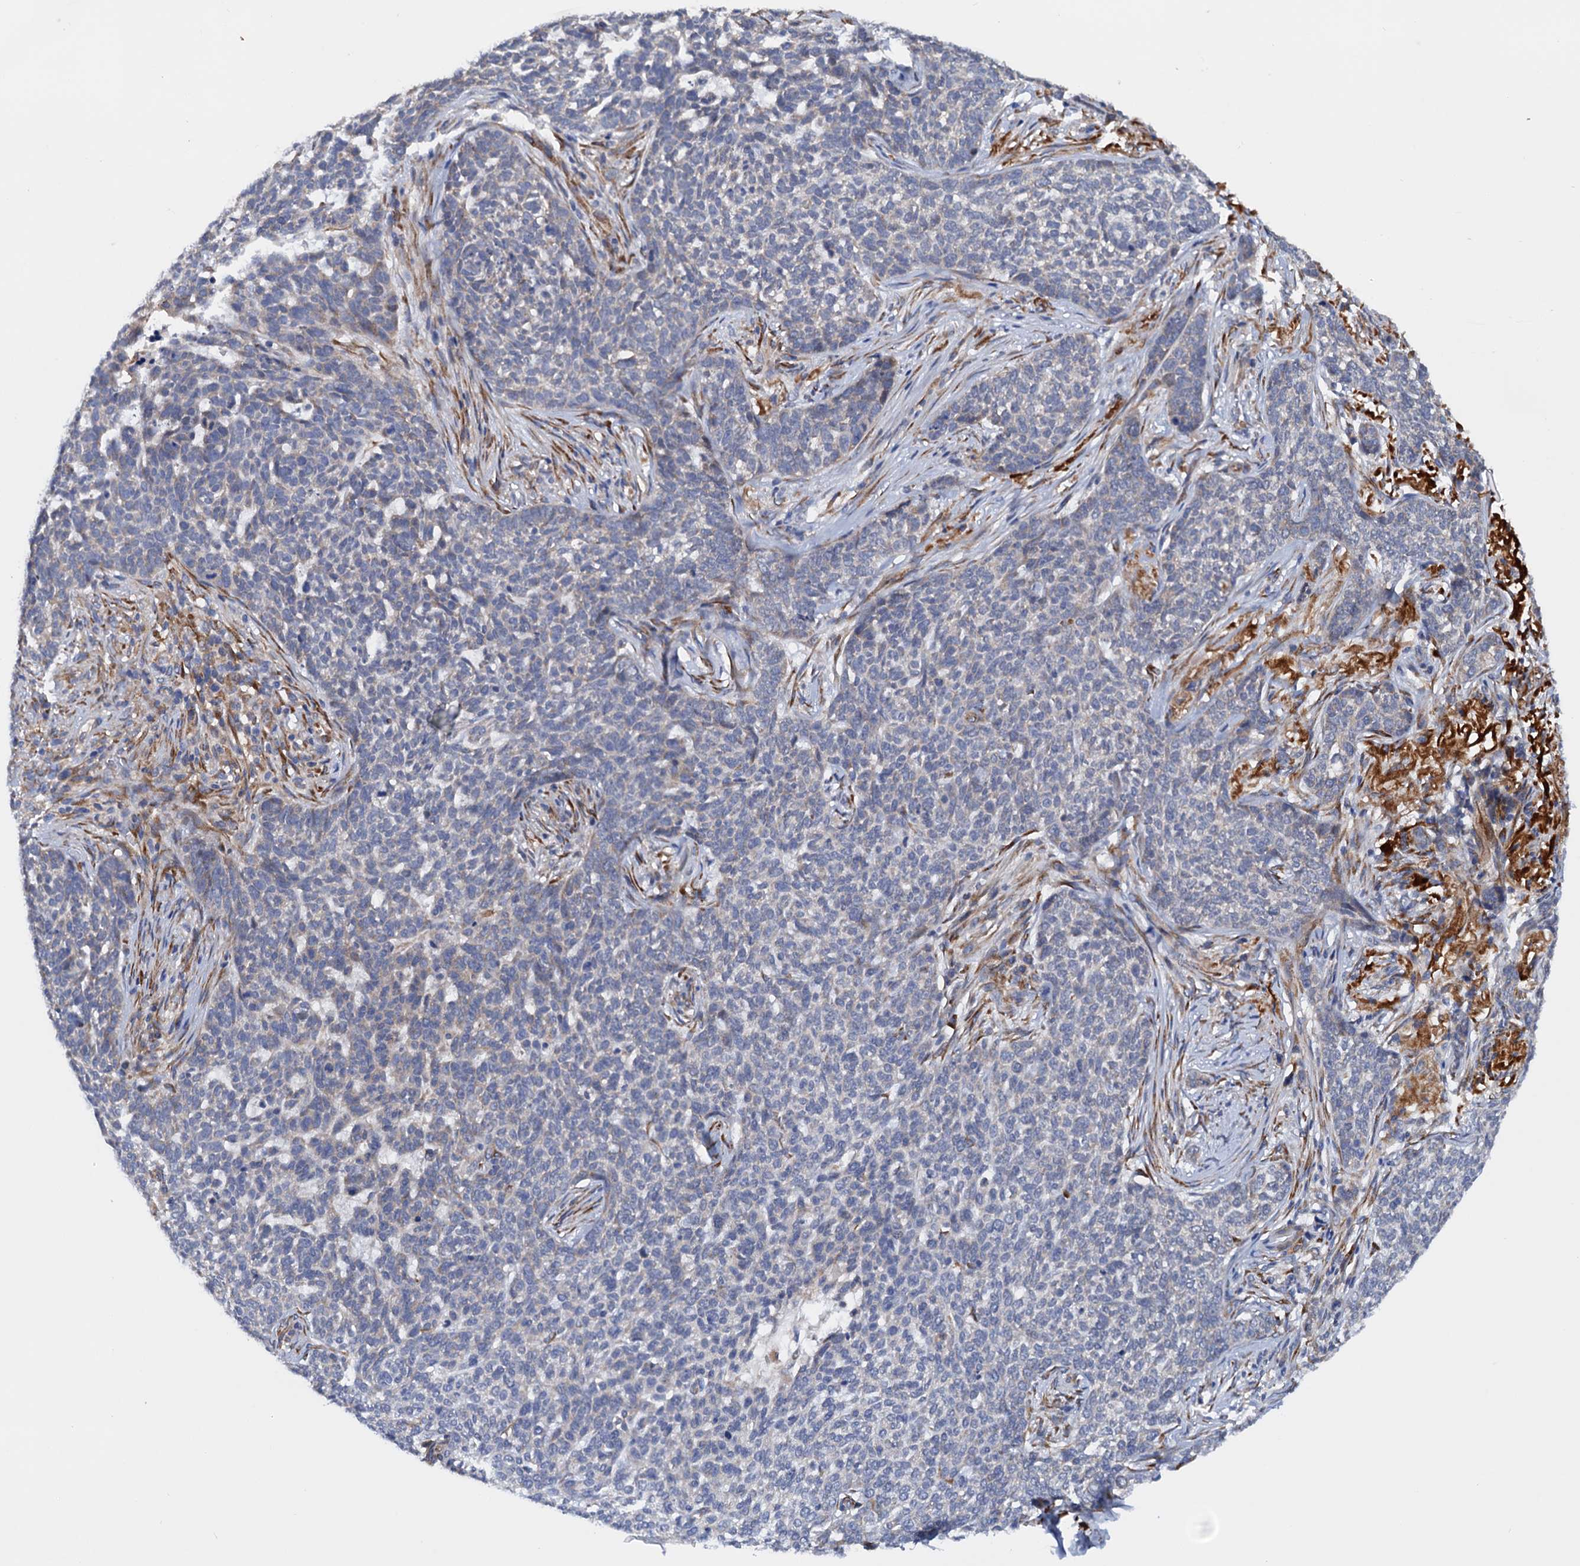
{"staining": {"intensity": "negative", "quantity": "none", "location": "none"}, "tissue": "skin cancer", "cell_type": "Tumor cells", "image_type": "cancer", "snomed": [{"axis": "morphology", "description": "Basal cell carcinoma"}, {"axis": "topography", "description": "Skin"}], "caption": "Immunohistochemical staining of skin cancer displays no significant positivity in tumor cells.", "gene": "RASSF9", "patient": {"sex": "male", "age": 85}}